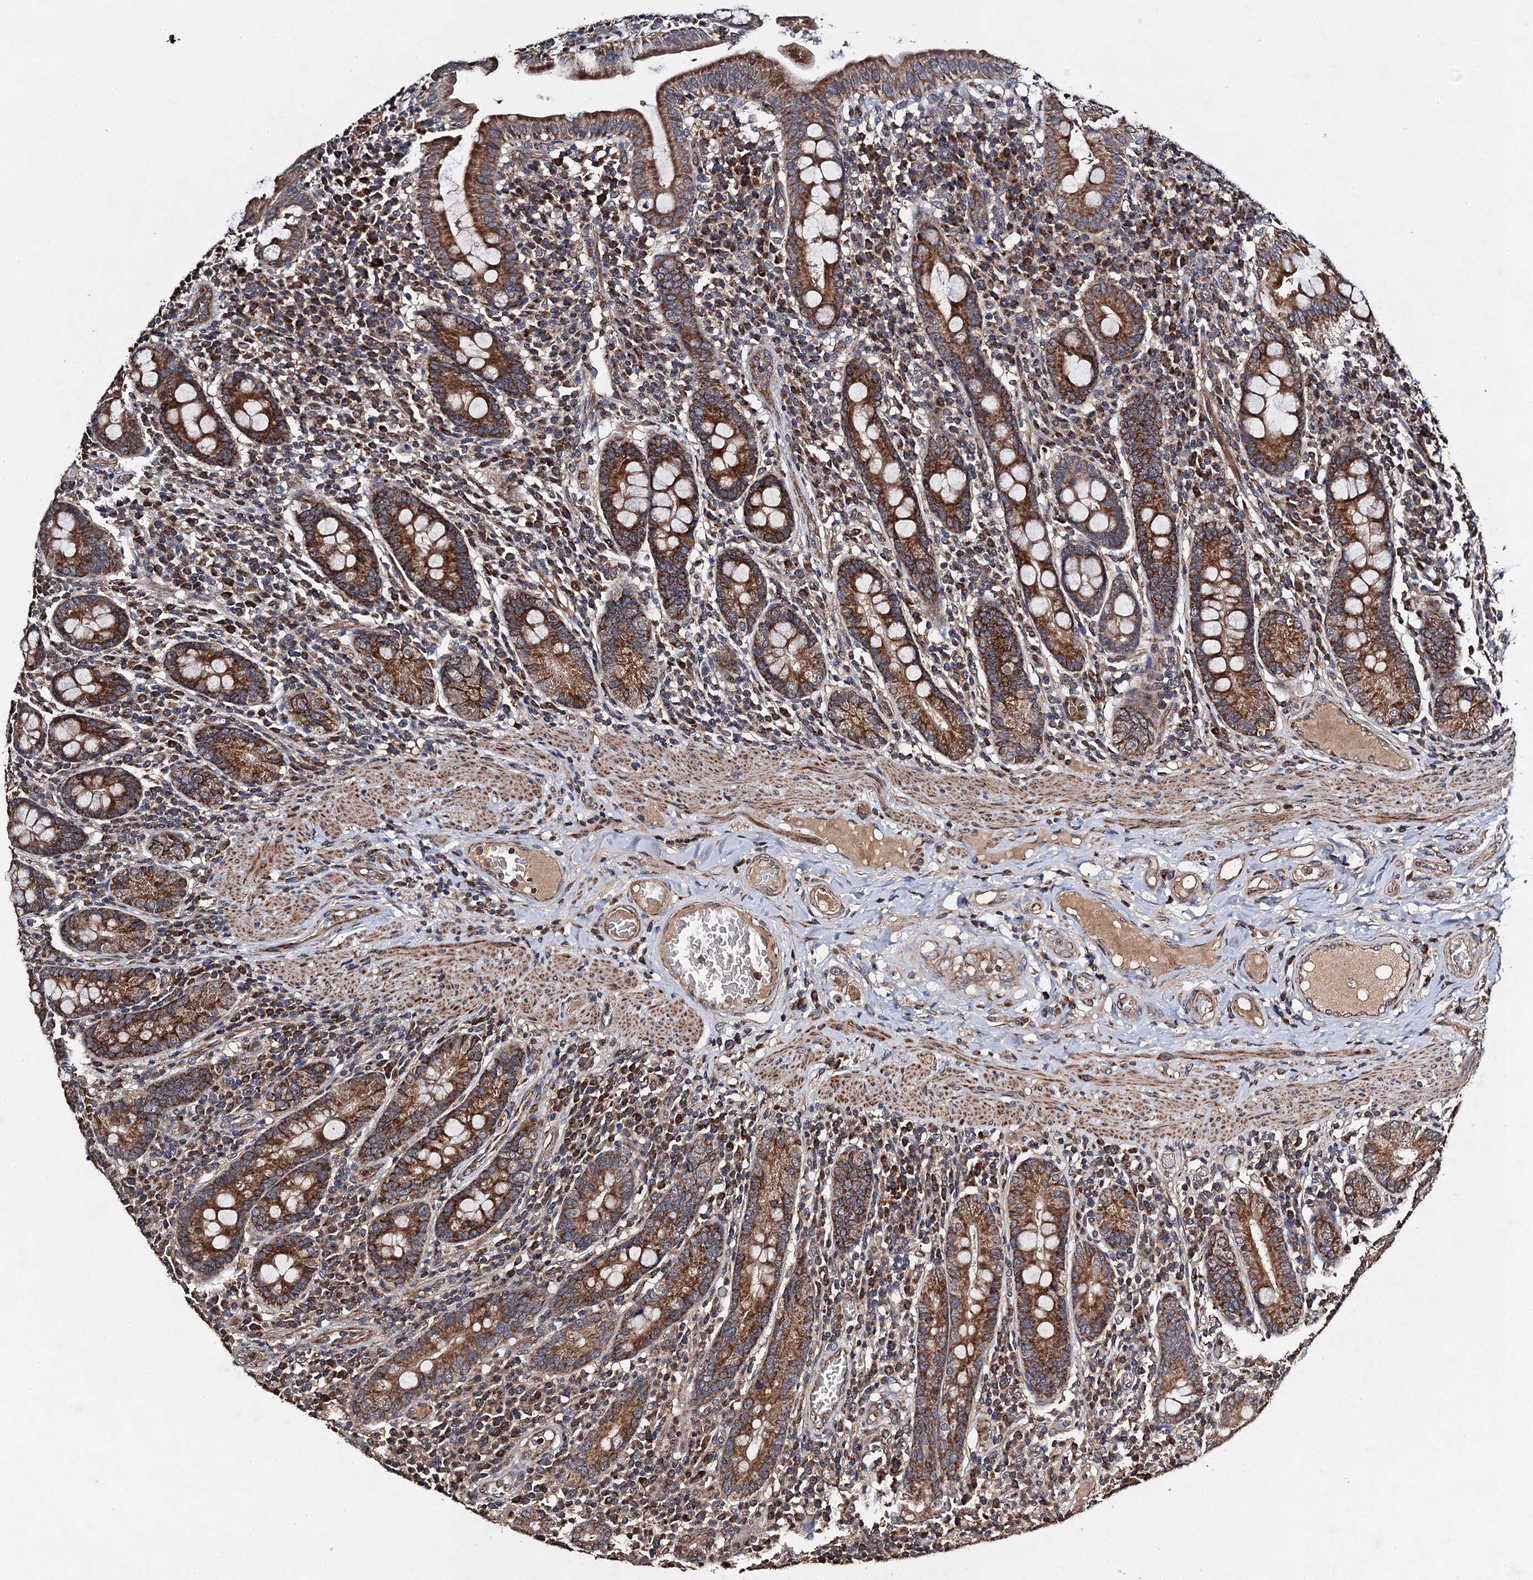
{"staining": {"intensity": "strong", "quantity": ">75%", "location": "cytoplasmic/membranous"}, "tissue": "duodenum", "cell_type": "Glandular cells", "image_type": "normal", "snomed": [{"axis": "morphology", "description": "Normal tissue, NOS"}, {"axis": "morphology", "description": "Adenocarcinoma, NOS"}, {"axis": "topography", "description": "Pancreas"}, {"axis": "topography", "description": "Duodenum"}], "caption": "The micrograph displays staining of unremarkable duodenum, revealing strong cytoplasmic/membranous protein expression (brown color) within glandular cells.", "gene": "NDUFA13", "patient": {"sex": "male", "age": 50}}